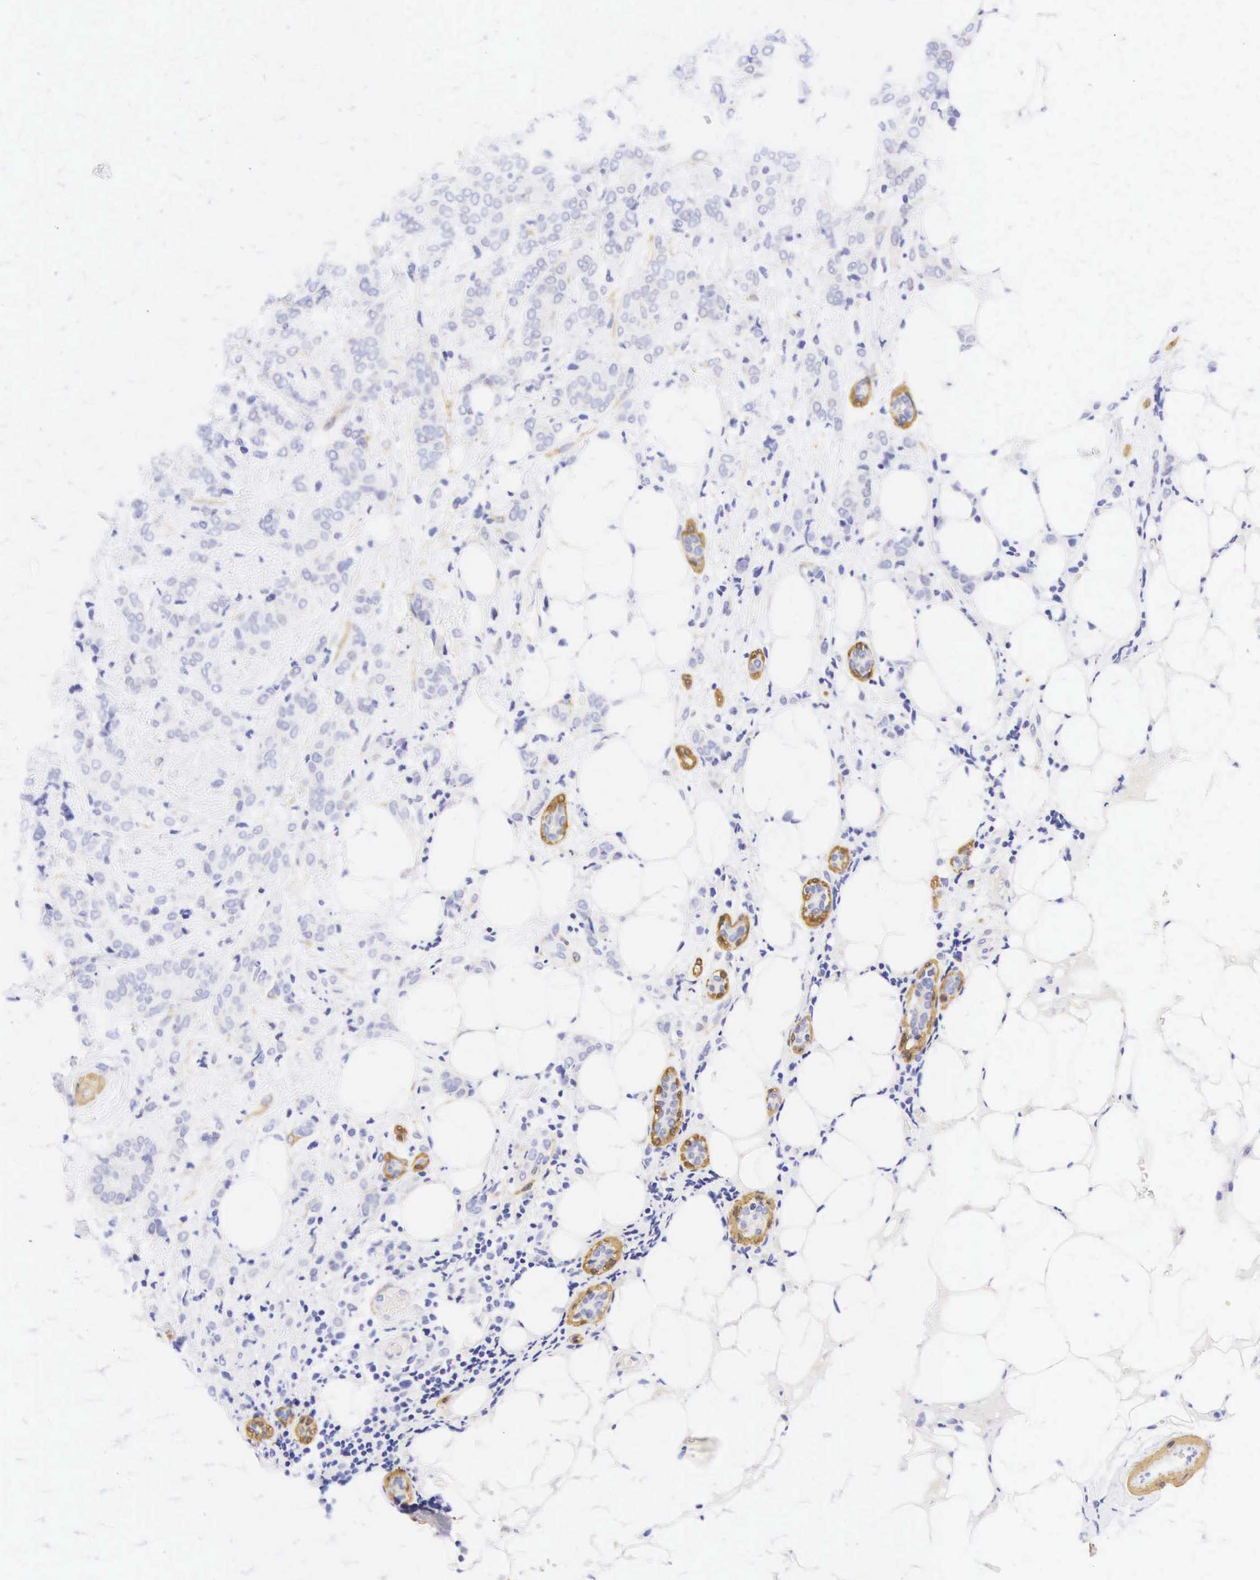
{"staining": {"intensity": "negative", "quantity": "none", "location": "none"}, "tissue": "breast cancer", "cell_type": "Tumor cells", "image_type": "cancer", "snomed": [{"axis": "morphology", "description": "Duct carcinoma"}, {"axis": "topography", "description": "Breast"}], "caption": "This is an immunohistochemistry micrograph of human breast cancer. There is no positivity in tumor cells.", "gene": "CNN1", "patient": {"sex": "female", "age": 53}}